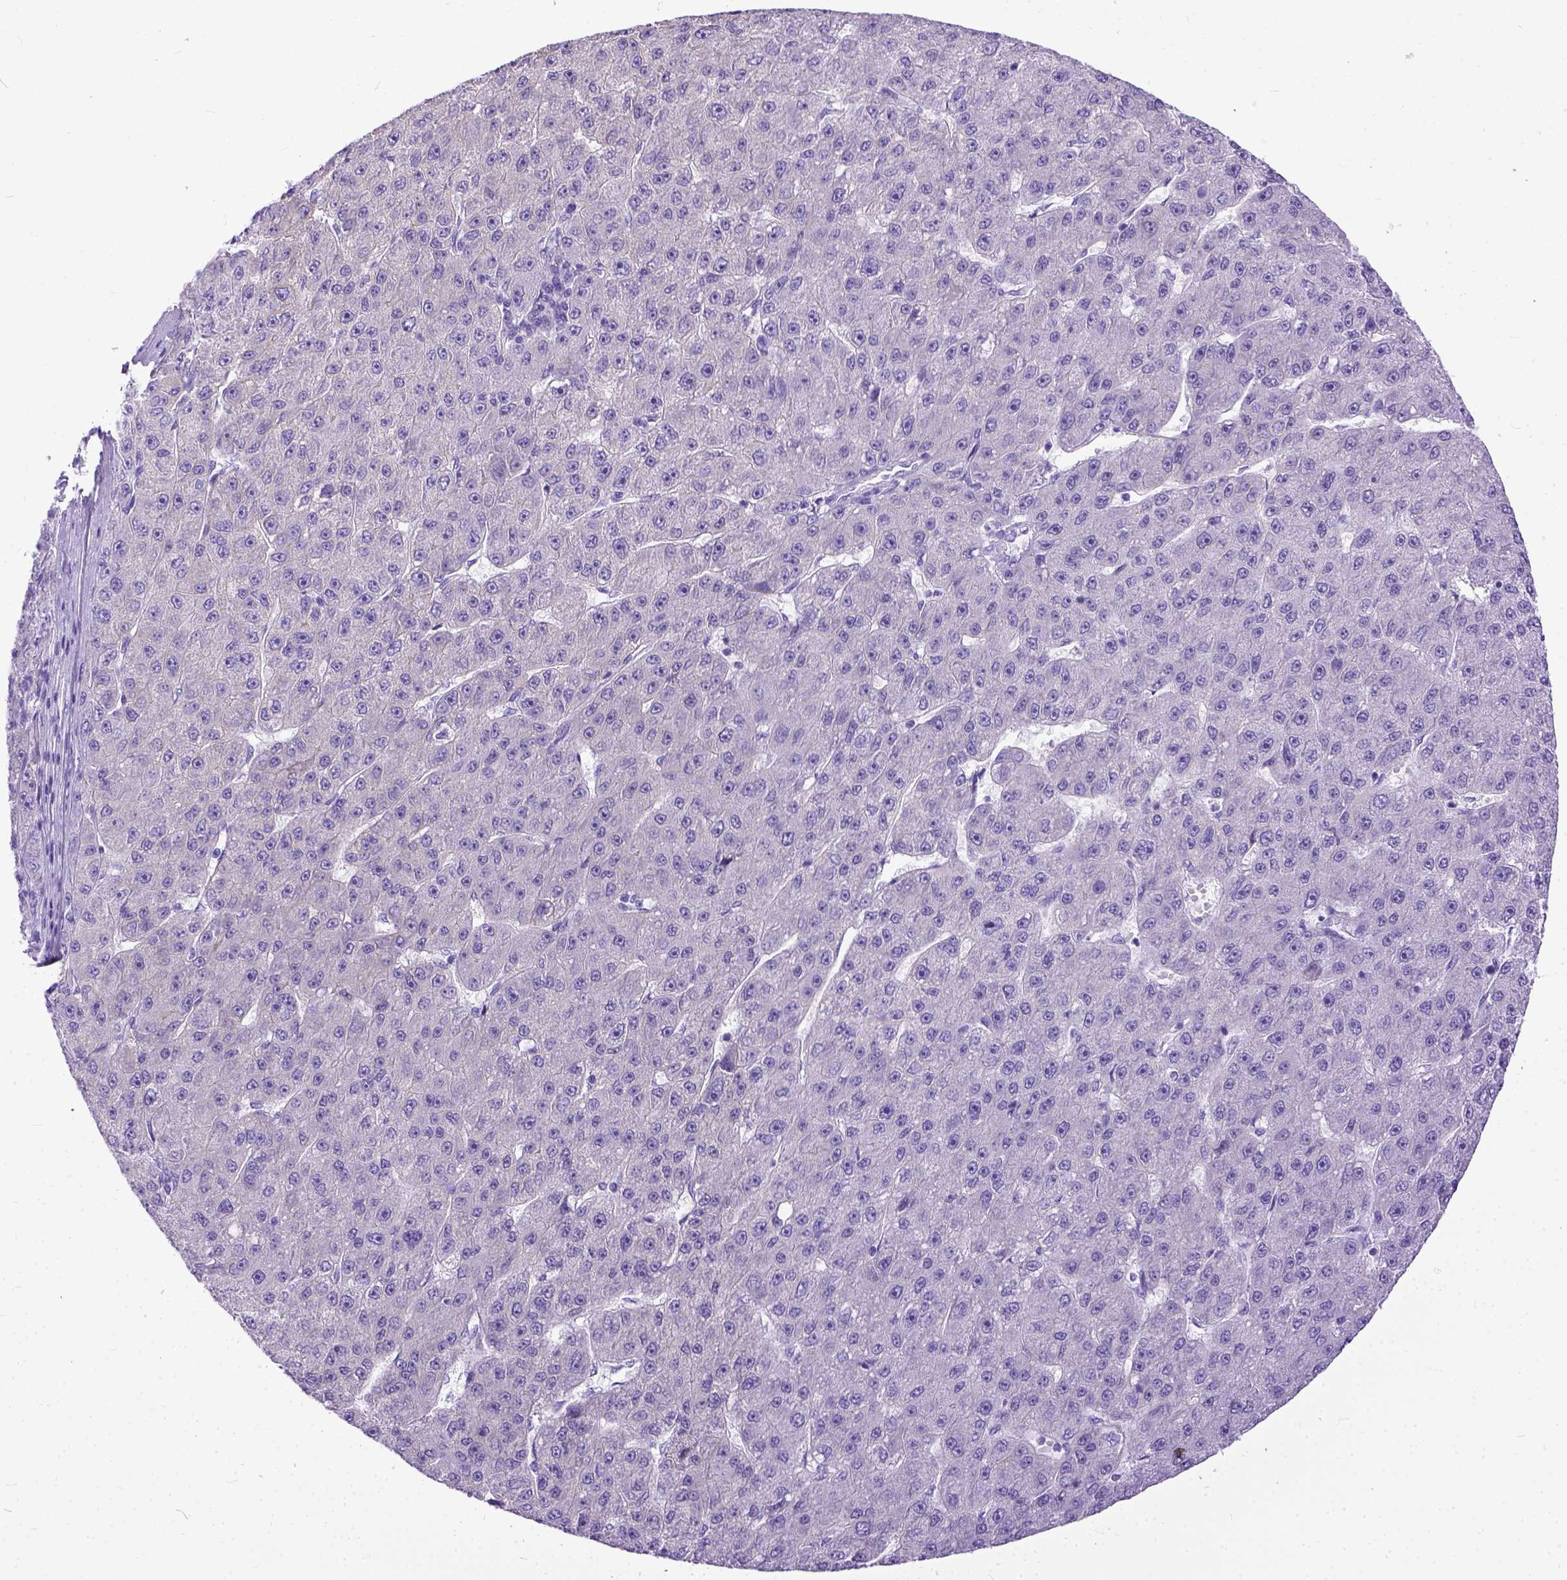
{"staining": {"intensity": "negative", "quantity": "none", "location": "none"}, "tissue": "liver cancer", "cell_type": "Tumor cells", "image_type": "cancer", "snomed": [{"axis": "morphology", "description": "Carcinoma, Hepatocellular, NOS"}, {"axis": "topography", "description": "Liver"}], "caption": "This is a micrograph of immunohistochemistry (IHC) staining of liver cancer (hepatocellular carcinoma), which shows no staining in tumor cells.", "gene": "PPL", "patient": {"sex": "male", "age": 67}}